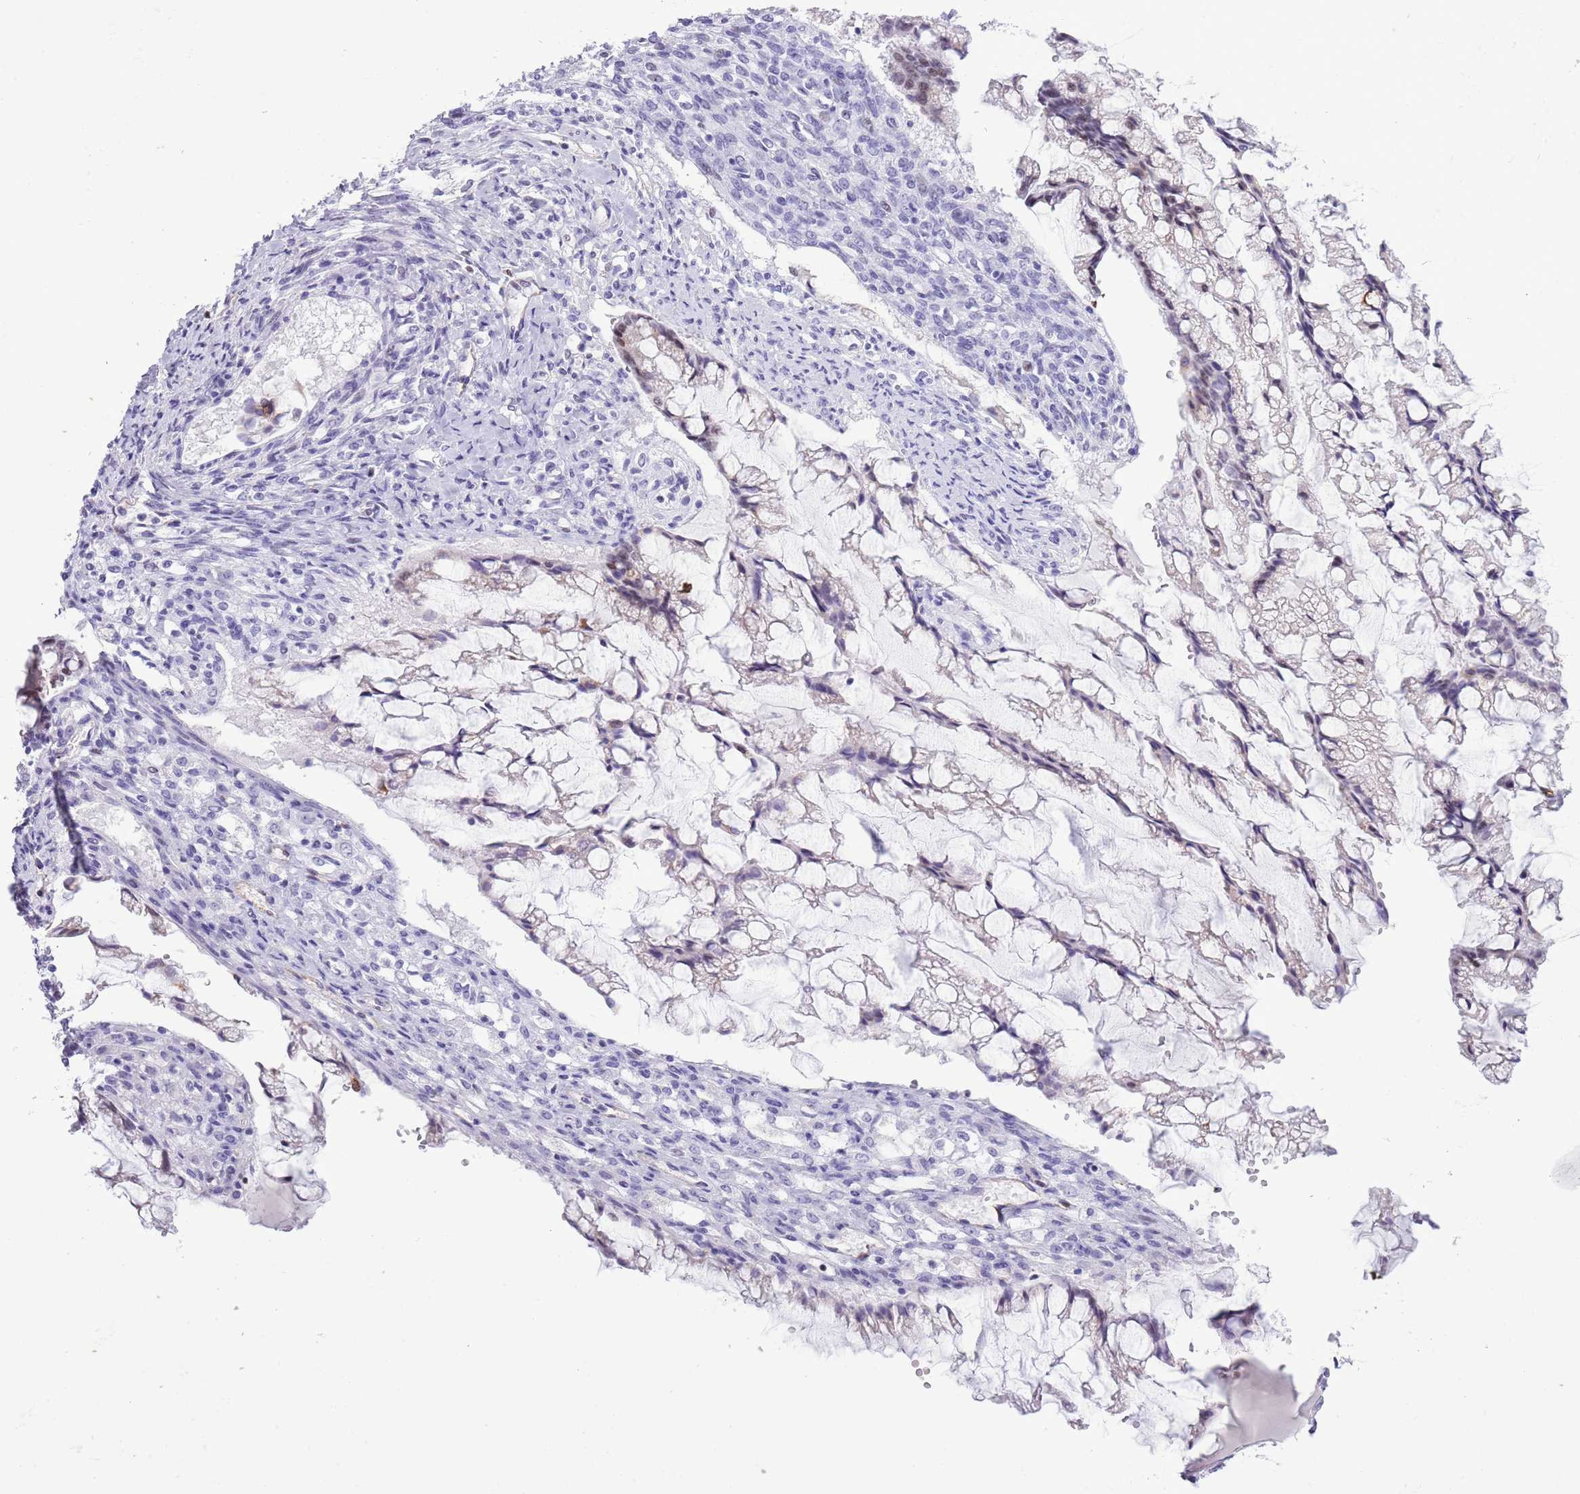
{"staining": {"intensity": "negative", "quantity": "none", "location": "none"}, "tissue": "ovarian cancer", "cell_type": "Tumor cells", "image_type": "cancer", "snomed": [{"axis": "morphology", "description": "Cystadenocarcinoma, mucinous, NOS"}, {"axis": "topography", "description": "Ovary"}], "caption": "Tumor cells are negative for protein expression in human mucinous cystadenocarcinoma (ovarian).", "gene": "BCL11B", "patient": {"sex": "female", "age": 73}}